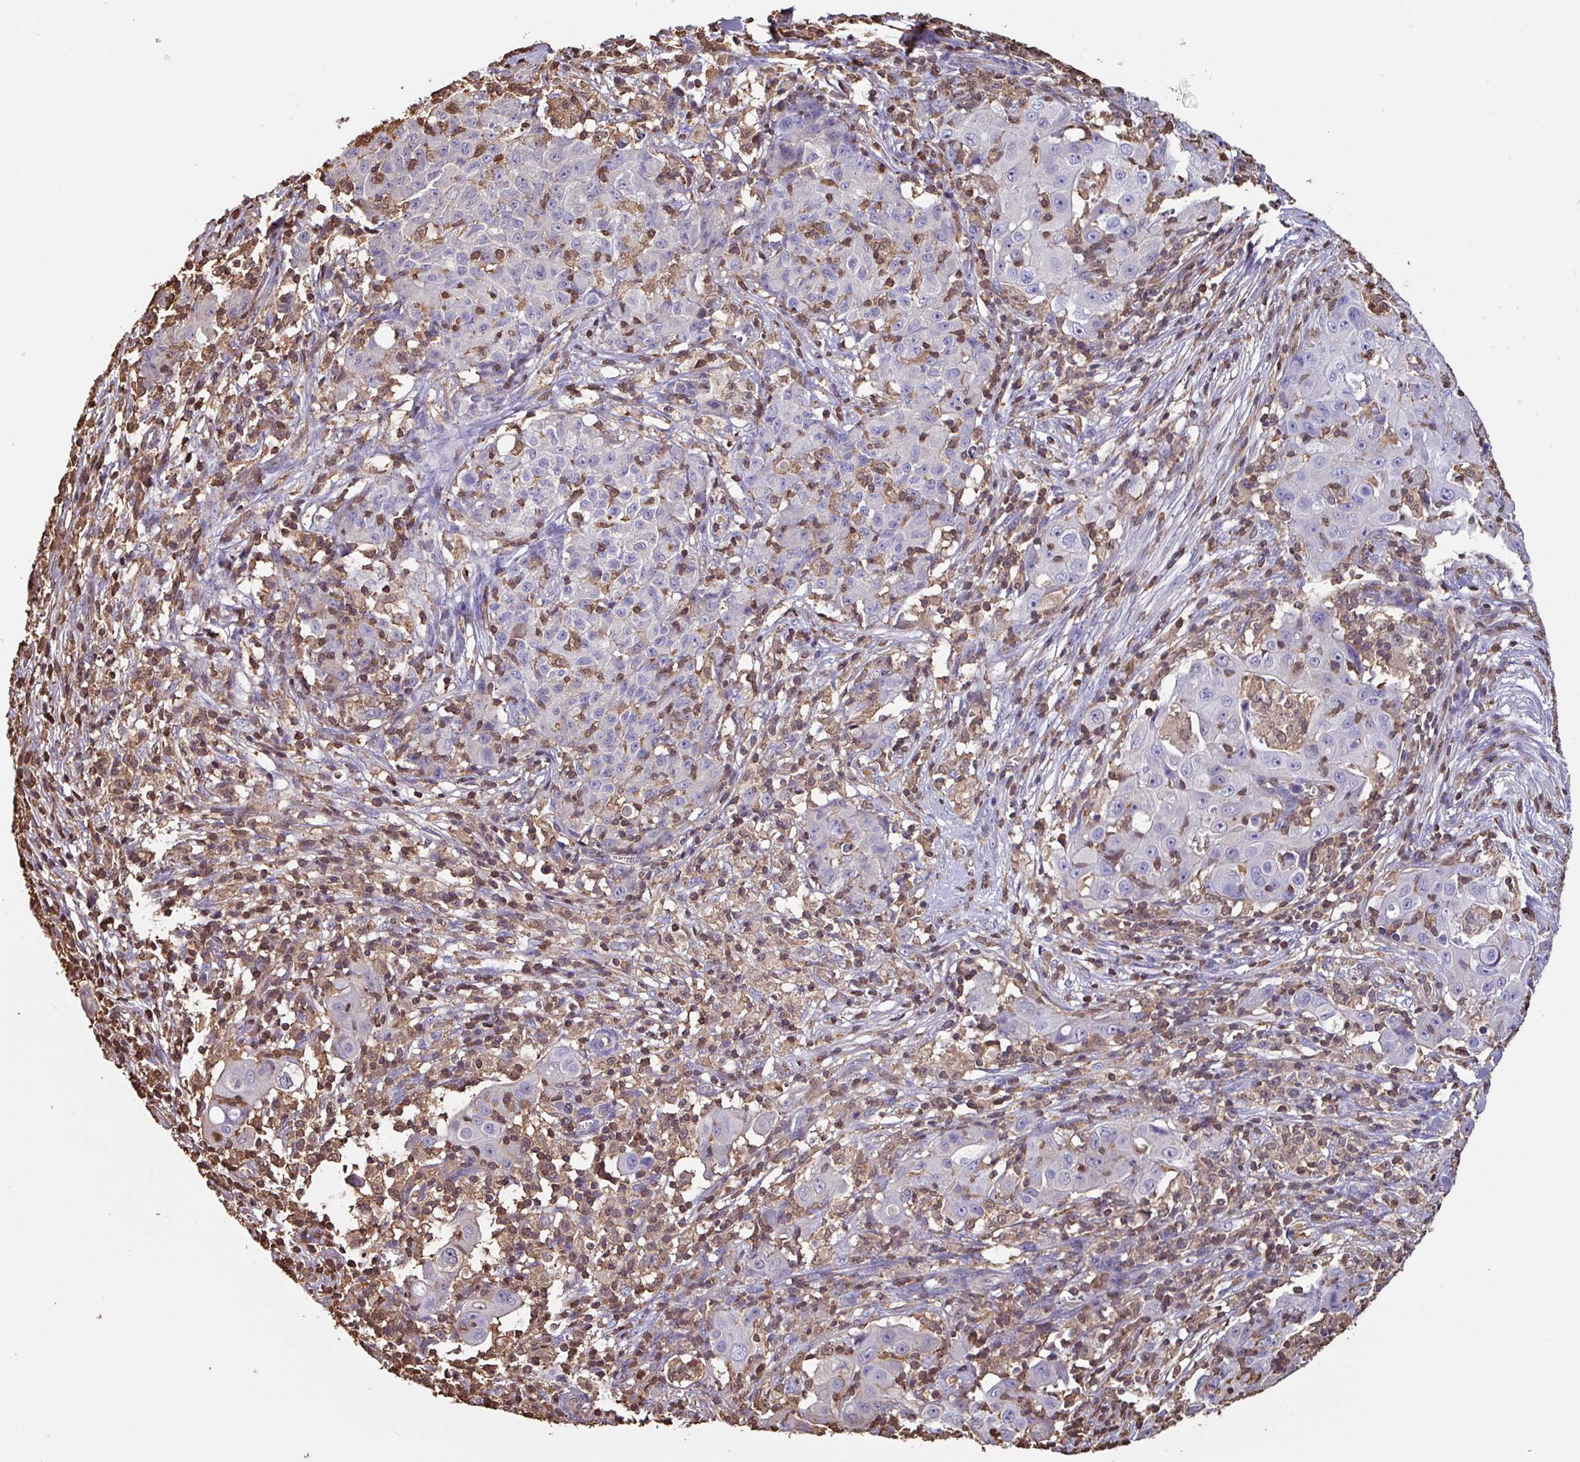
{"staining": {"intensity": "negative", "quantity": "none", "location": "none"}, "tissue": "ovarian cancer", "cell_type": "Tumor cells", "image_type": "cancer", "snomed": [{"axis": "morphology", "description": "Carcinoma, endometroid"}, {"axis": "topography", "description": "Ovary"}], "caption": "Tumor cells show no significant expression in ovarian cancer (endometroid carcinoma).", "gene": "ARHGDIB", "patient": {"sex": "female", "age": 42}}